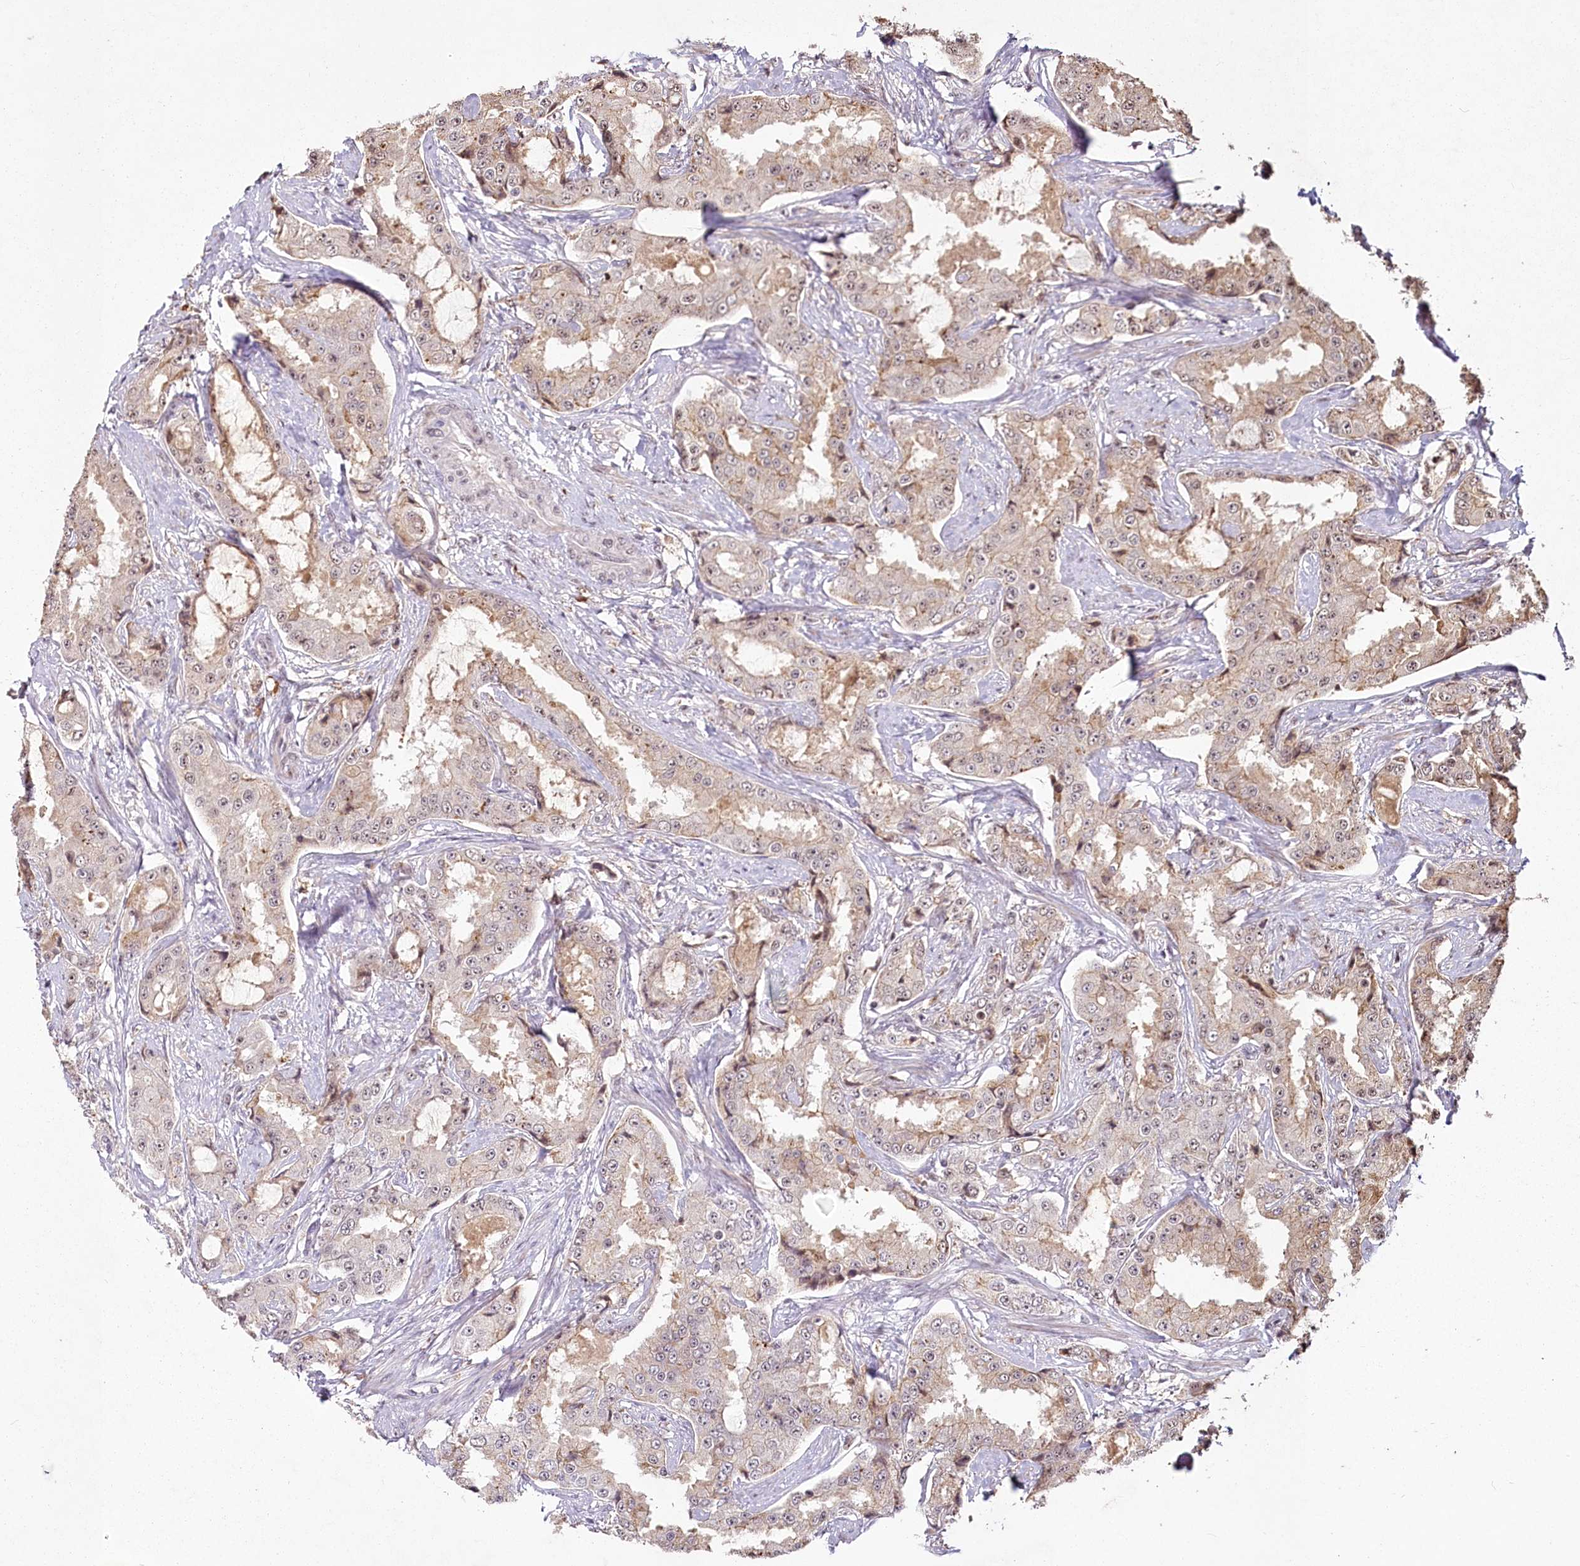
{"staining": {"intensity": "weak", "quantity": "25%-75%", "location": "nuclear"}, "tissue": "prostate cancer", "cell_type": "Tumor cells", "image_type": "cancer", "snomed": [{"axis": "morphology", "description": "Adenocarcinoma, High grade"}, {"axis": "topography", "description": "Prostate"}], "caption": "The photomicrograph demonstrates a brown stain indicating the presence of a protein in the nuclear of tumor cells in prostate high-grade adenocarcinoma.", "gene": "PYROXD1", "patient": {"sex": "male", "age": 73}}